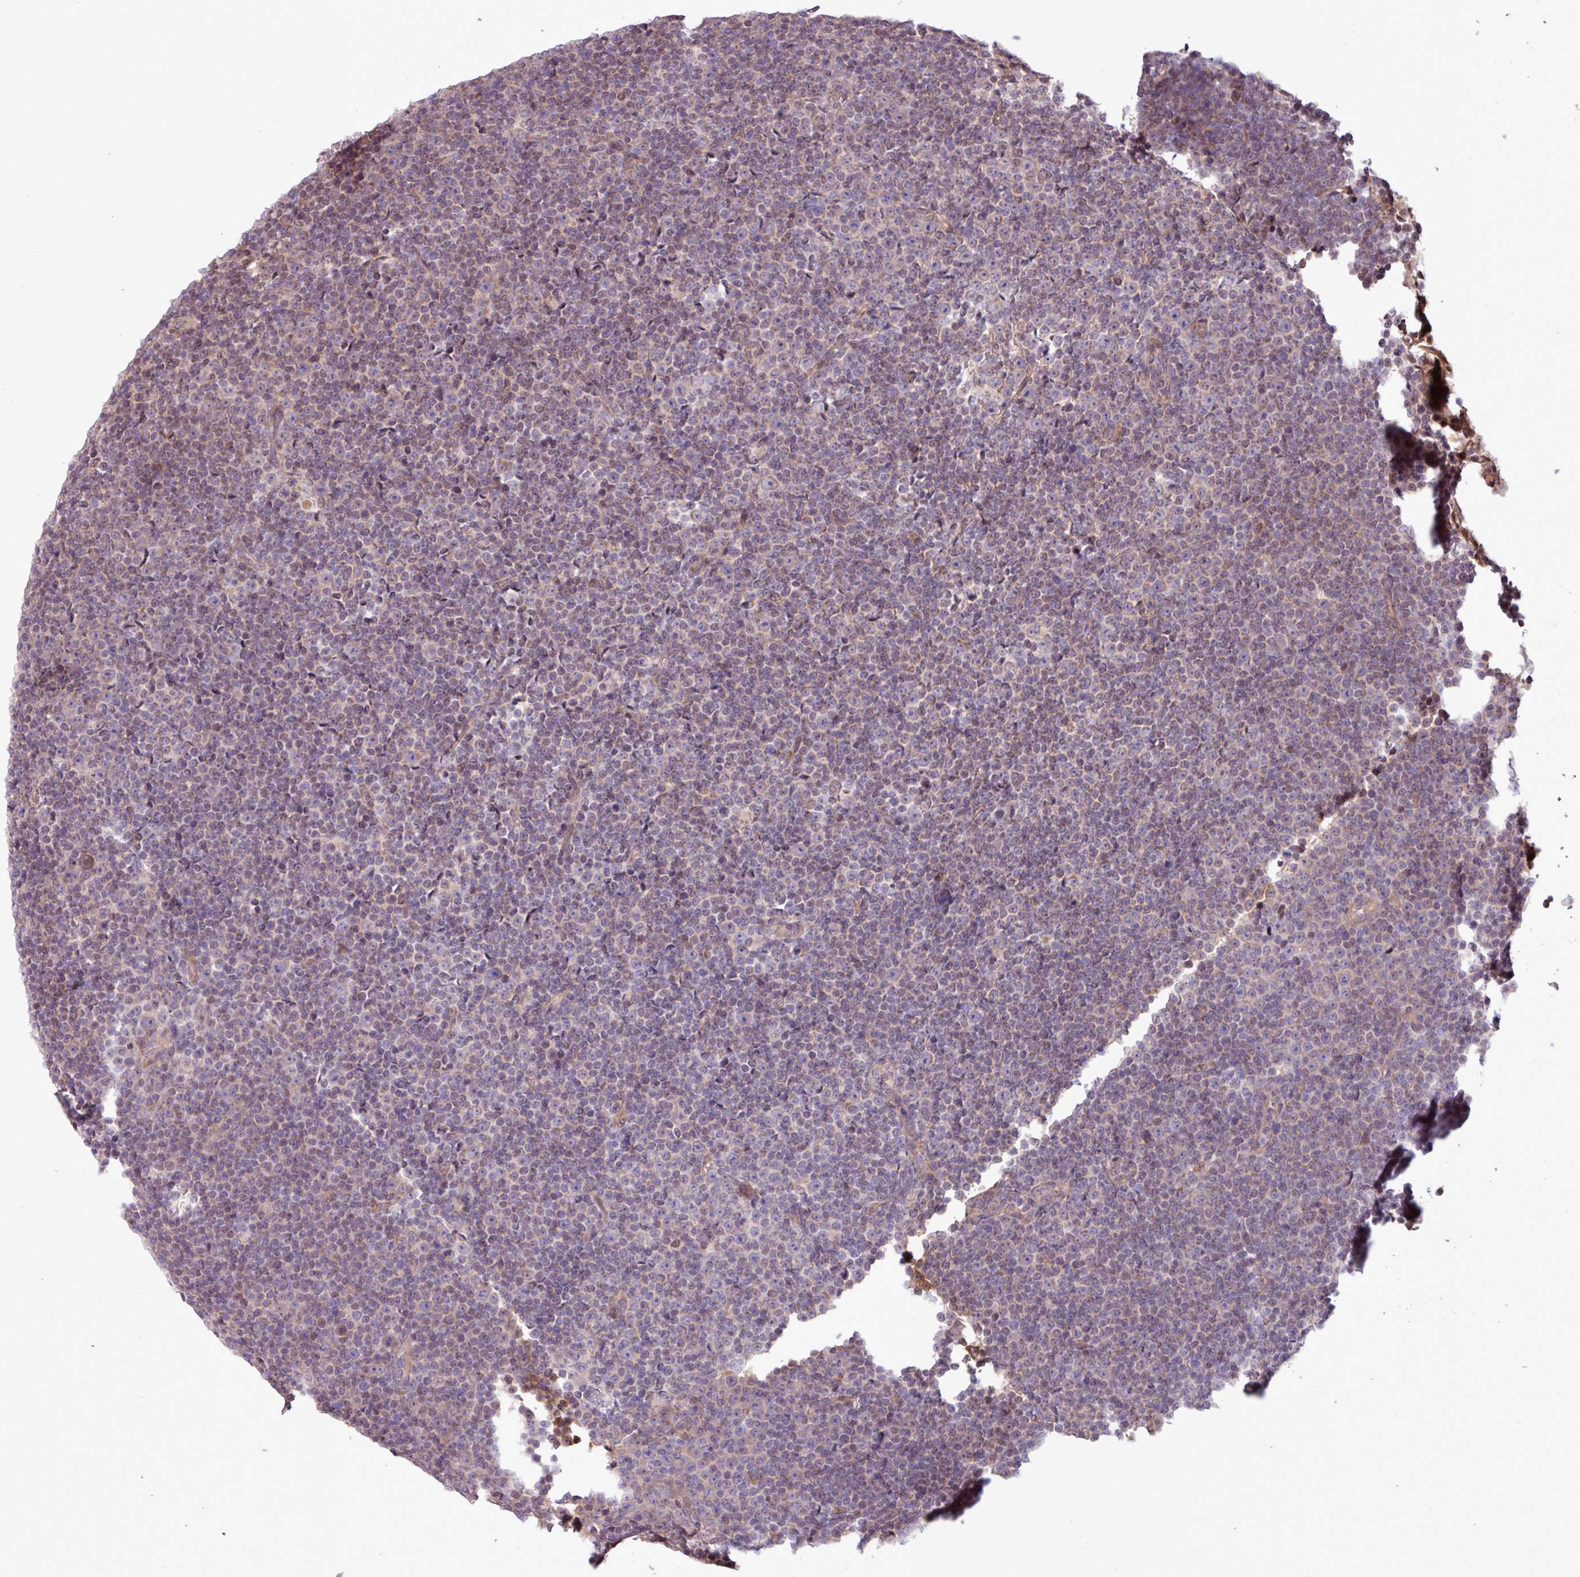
{"staining": {"intensity": "weak", "quantity": "<25%", "location": "cytoplasmic/membranous,nuclear"}, "tissue": "lymphoma", "cell_type": "Tumor cells", "image_type": "cancer", "snomed": [{"axis": "morphology", "description": "Malignant lymphoma, non-Hodgkin's type, Low grade"}, {"axis": "topography", "description": "Lymph node"}], "caption": "Human low-grade malignant lymphoma, non-Hodgkin's type stained for a protein using immunohistochemistry demonstrates no expression in tumor cells.", "gene": "PDPR", "patient": {"sex": "female", "age": 67}}